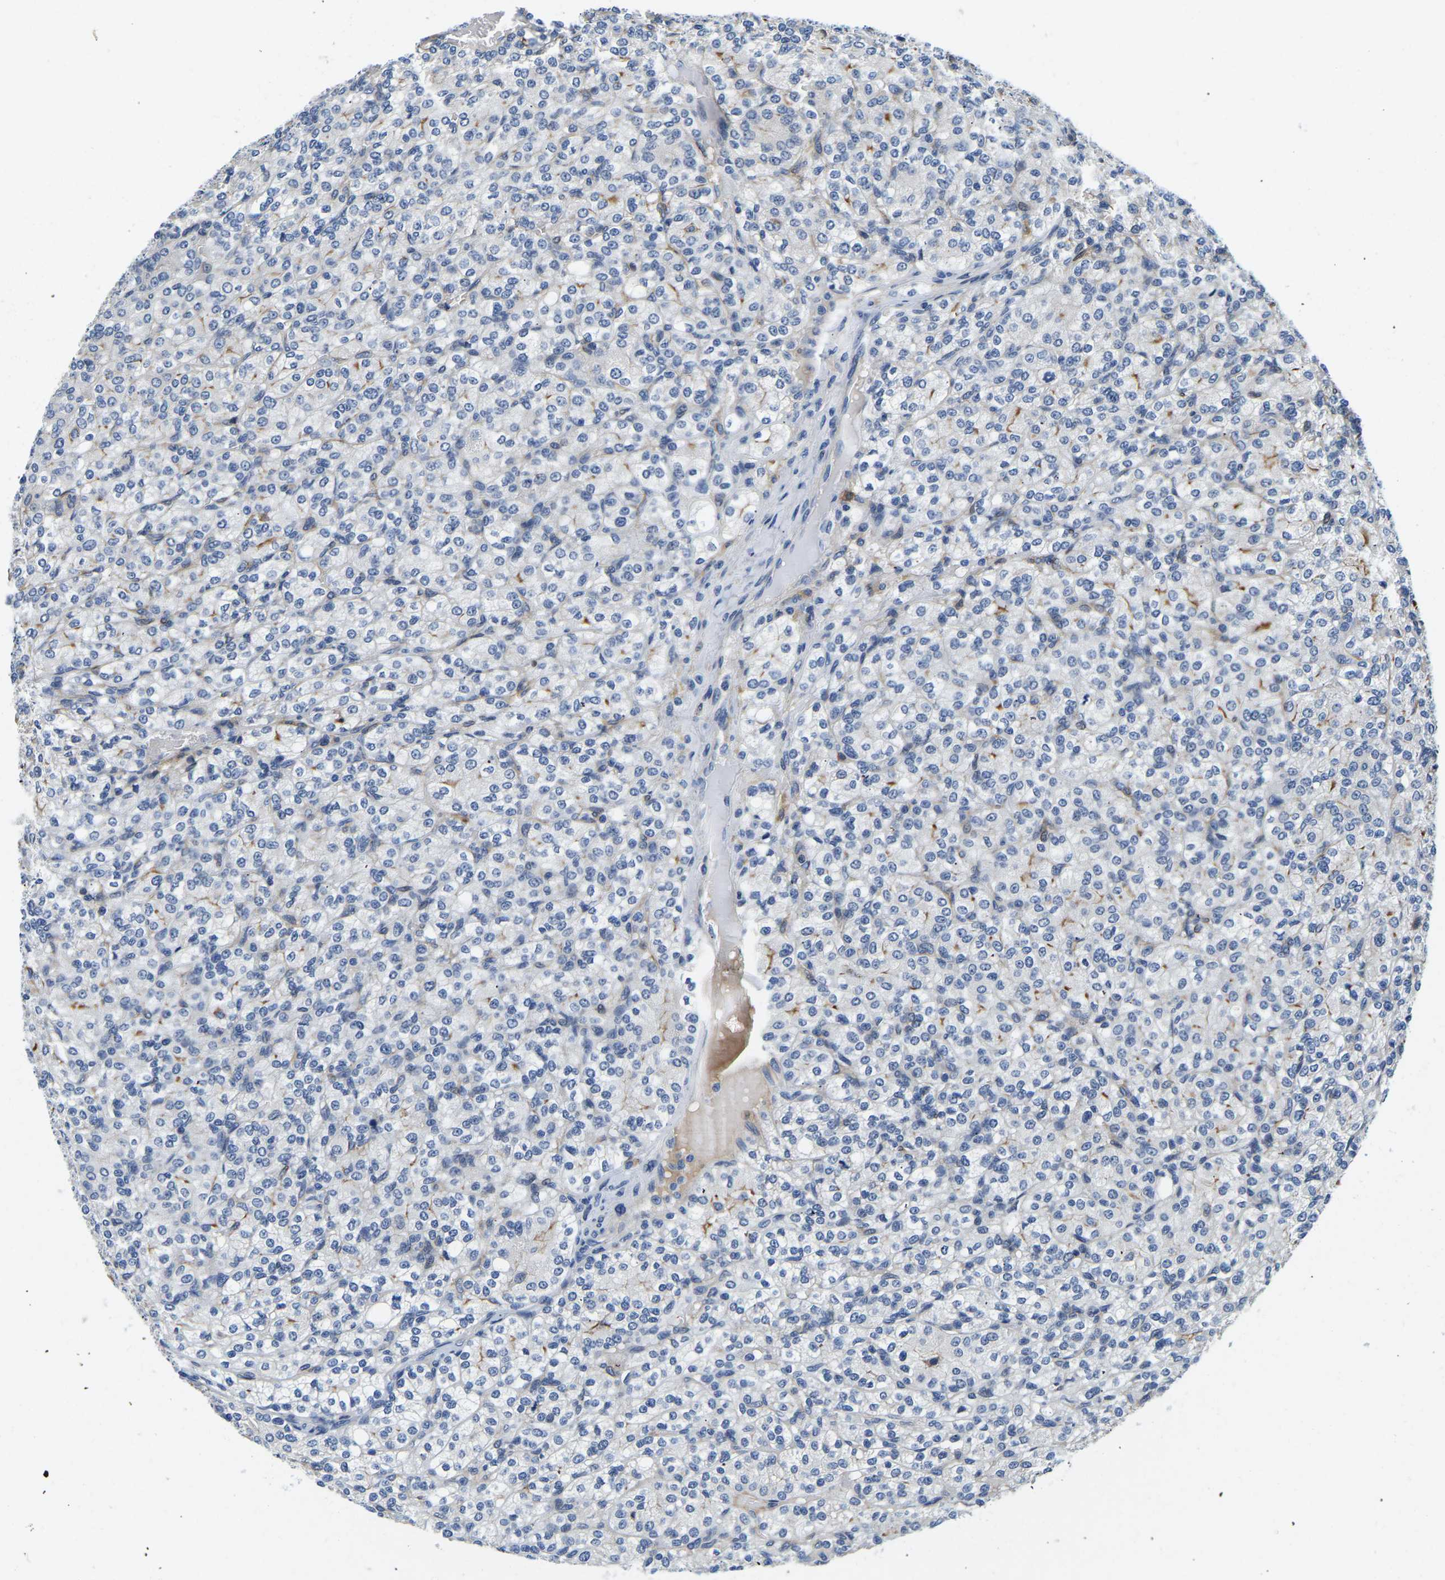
{"staining": {"intensity": "negative", "quantity": "none", "location": "none"}, "tissue": "renal cancer", "cell_type": "Tumor cells", "image_type": "cancer", "snomed": [{"axis": "morphology", "description": "Adenocarcinoma, NOS"}, {"axis": "topography", "description": "Kidney"}], "caption": "Human renal adenocarcinoma stained for a protein using immunohistochemistry (IHC) demonstrates no expression in tumor cells.", "gene": "LIAS", "patient": {"sex": "male", "age": 77}}